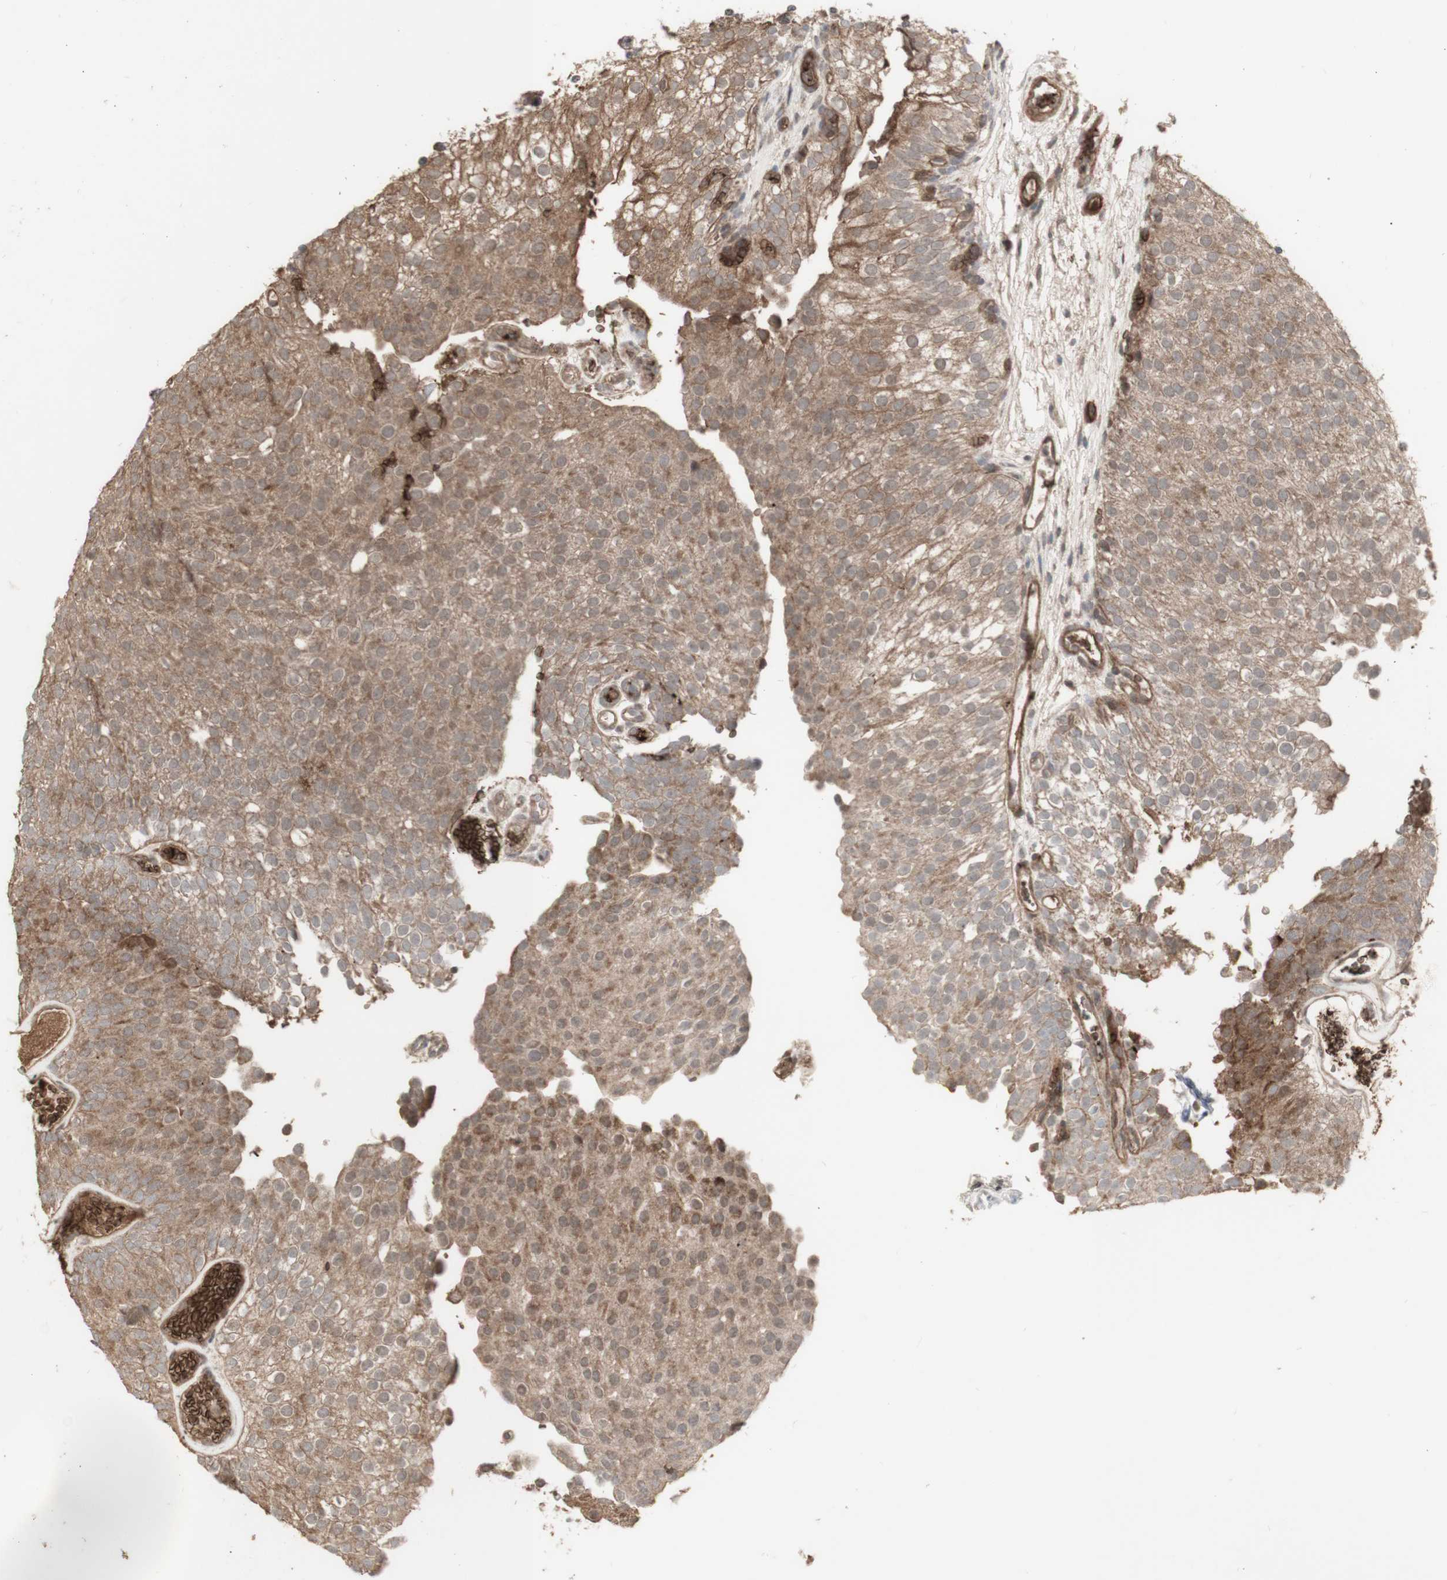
{"staining": {"intensity": "moderate", "quantity": ">75%", "location": "cytoplasmic/membranous"}, "tissue": "urothelial cancer", "cell_type": "Tumor cells", "image_type": "cancer", "snomed": [{"axis": "morphology", "description": "Urothelial carcinoma, Low grade"}, {"axis": "topography", "description": "Urinary bladder"}], "caption": "Low-grade urothelial carcinoma stained with DAB (3,3'-diaminobenzidine) IHC displays medium levels of moderate cytoplasmic/membranous positivity in about >75% of tumor cells. Immunohistochemistry stains the protein of interest in brown and the nuclei are stained blue.", "gene": "ALOX12", "patient": {"sex": "male", "age": 78}}